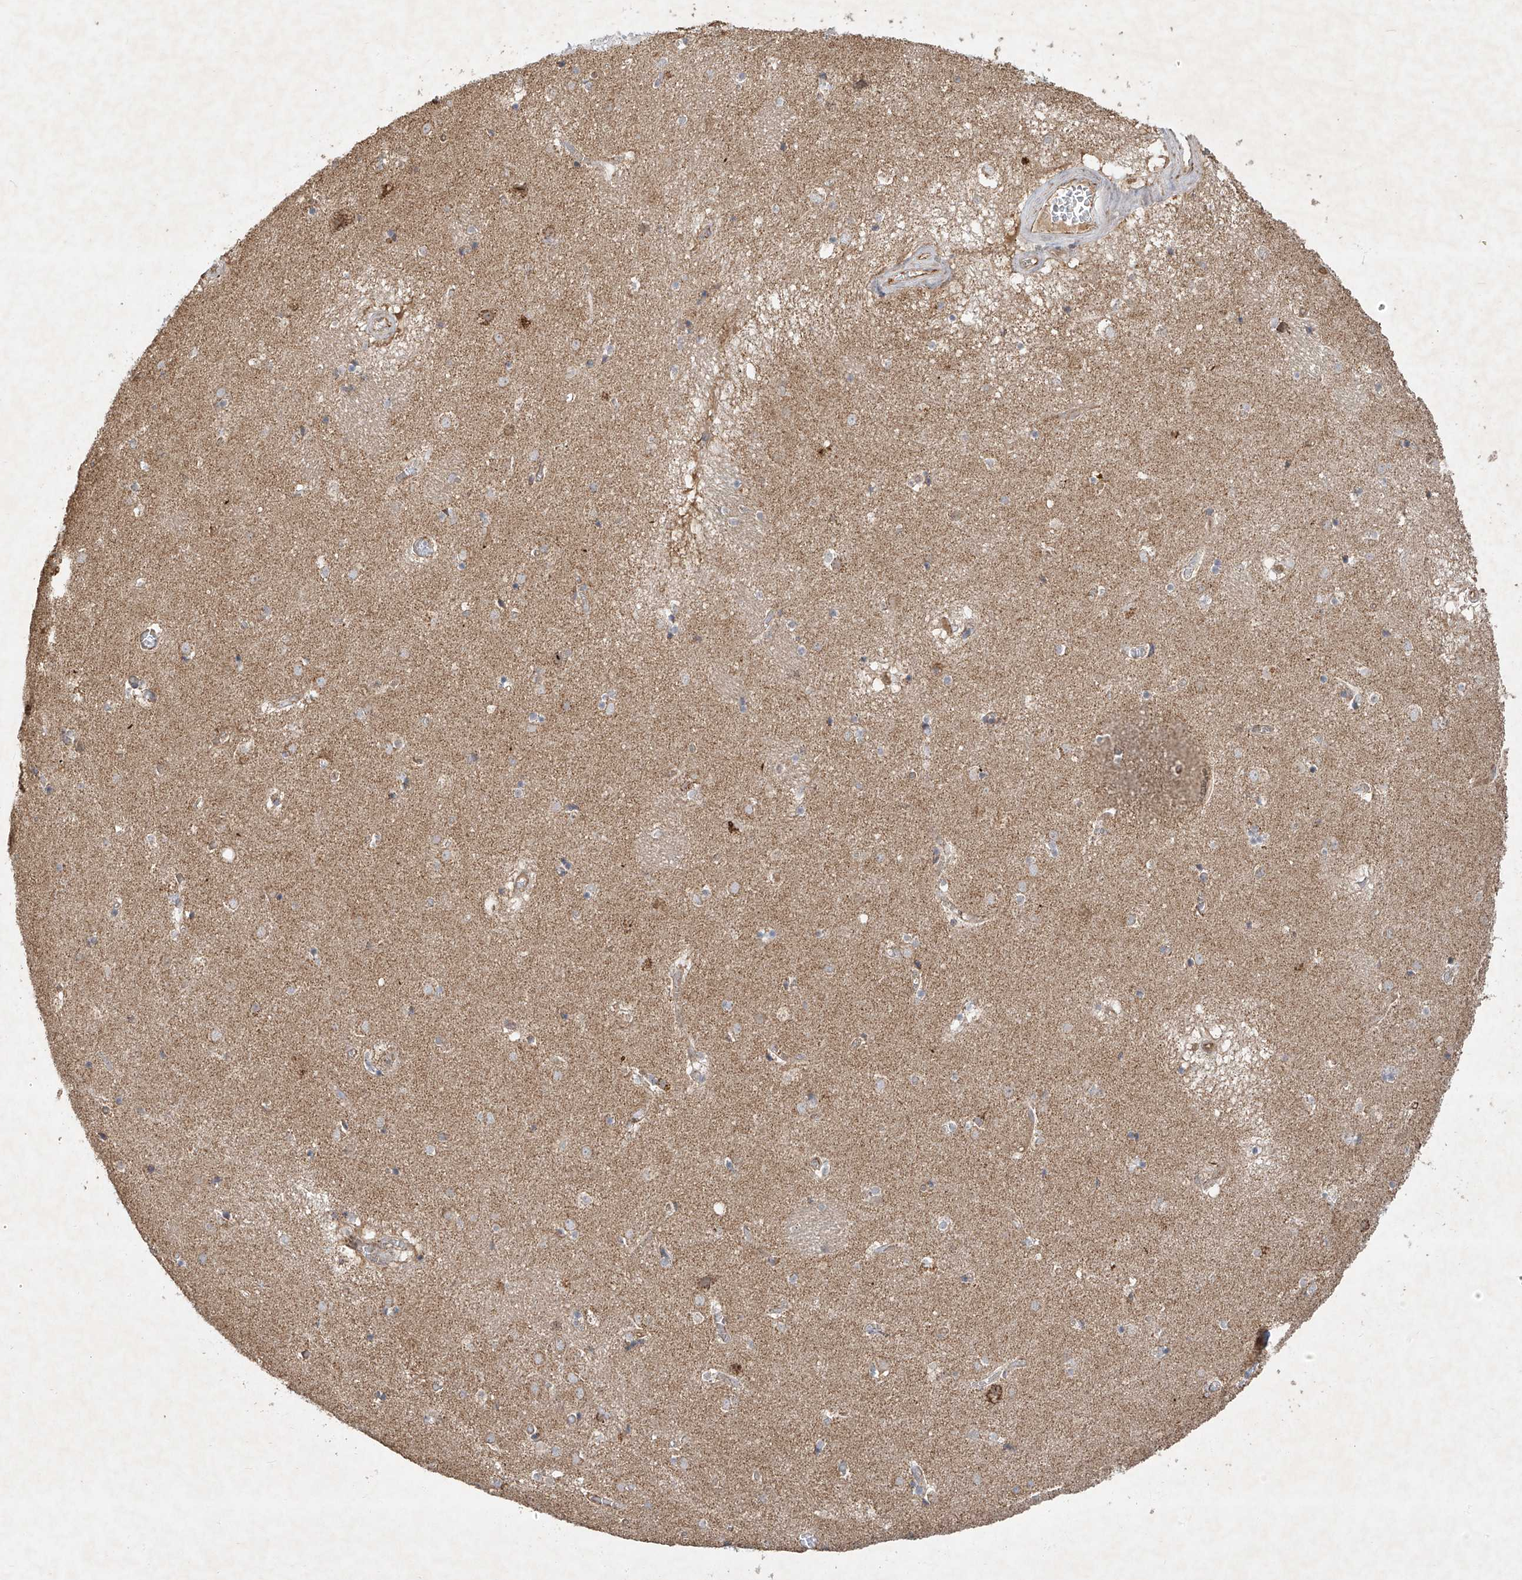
{"staining": {"intensity": "weak", "quantity": "25%-75%", "location": "cytoplasmic/membranous"}, "tissue": "caudate", "cell_type": "Glial cells", "image_type": "normal", "snomed": [{"axis": "morphology", "description": "Normal tissue, NOS"}, {"axis": "topography", "description": "Lateral ventricle wall"}], "caption": "Weak cytoplasmic/membranous expression is seen in about 25%-75% of glial cells in unremarkable caudate.", "gene": "UQCC1", "patient": {"sex": "male", "age": 70}}